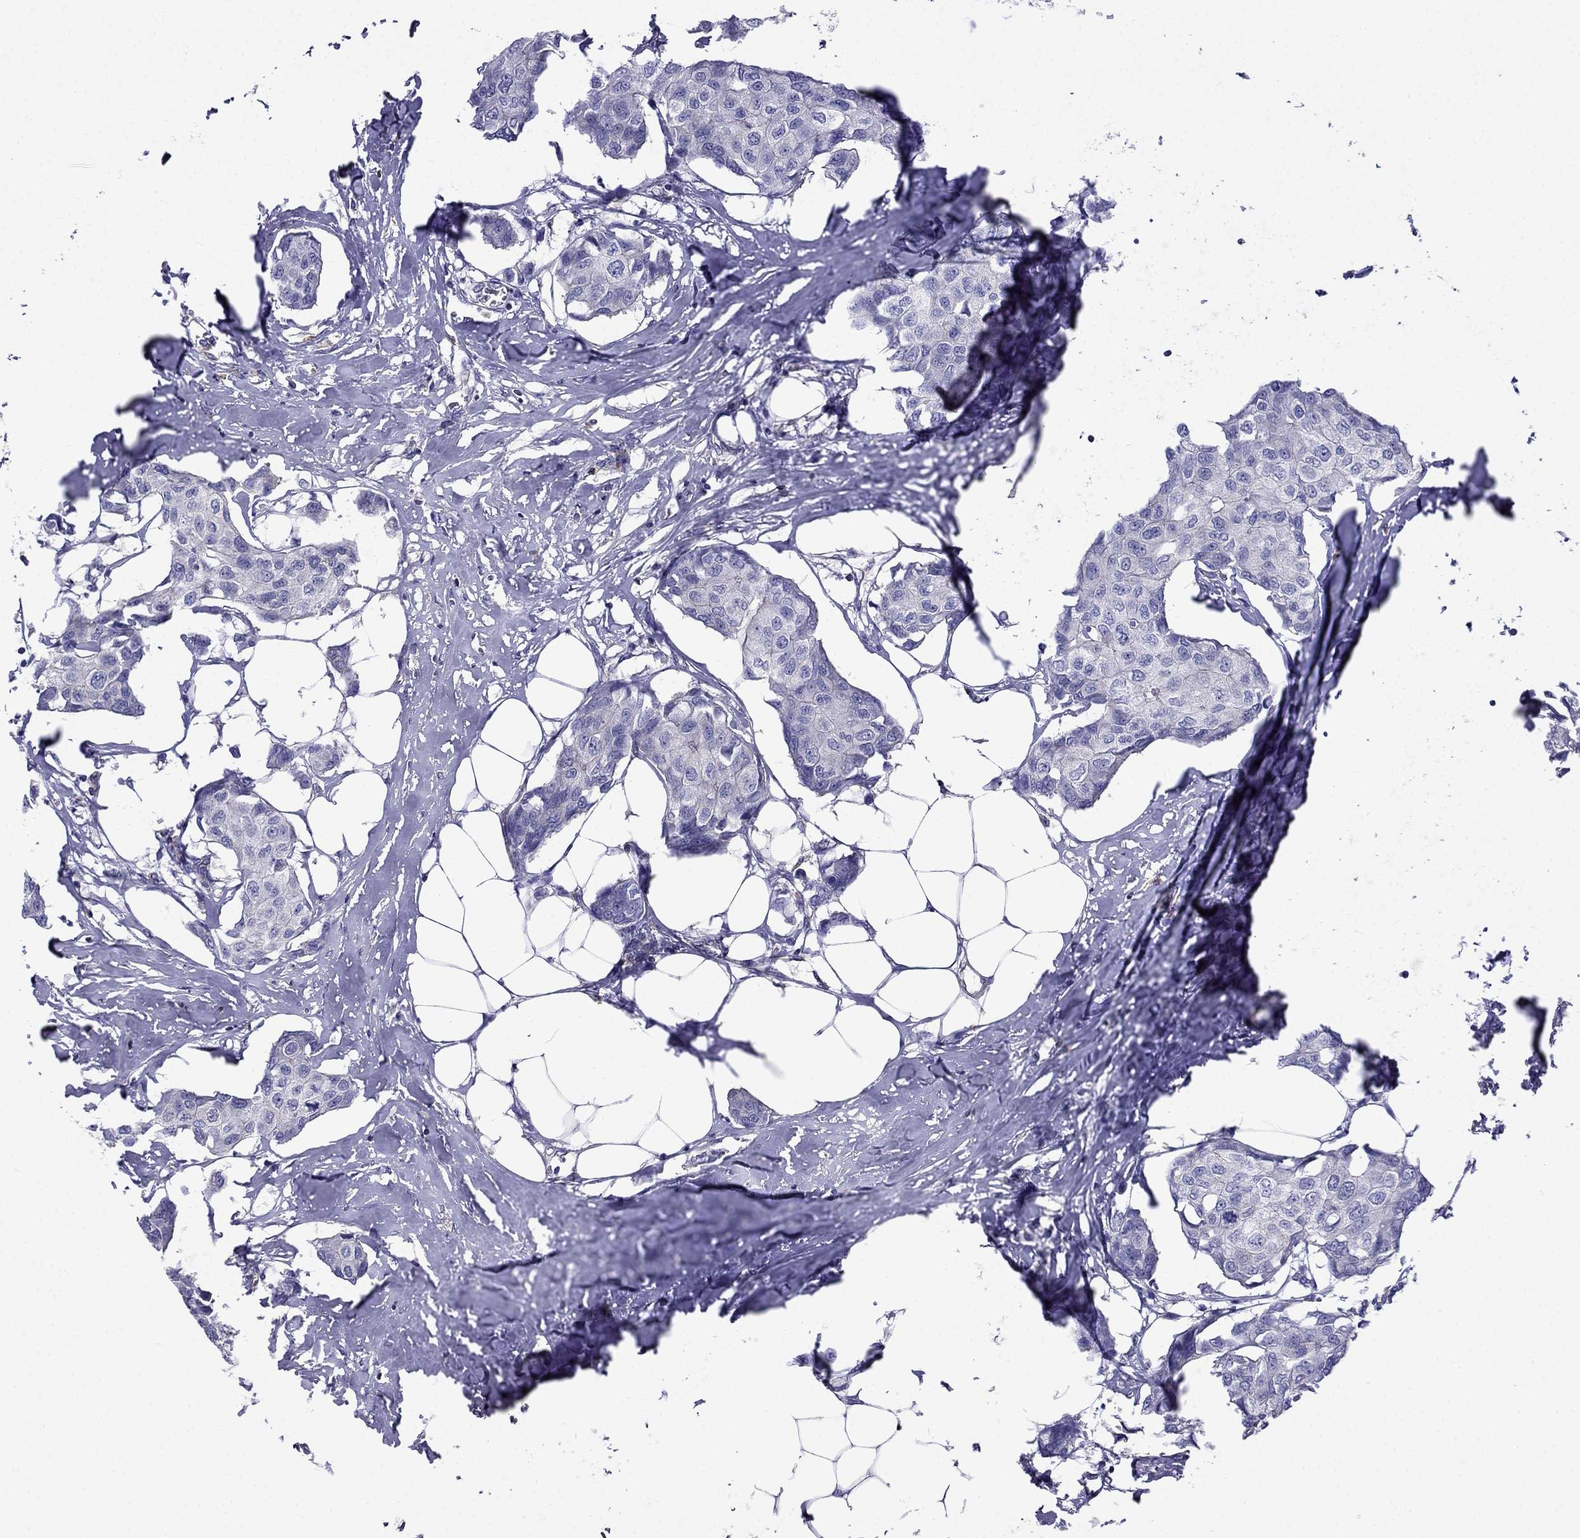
{"staining": {"intensity": "negative", "quantity": "none", "location": "none"}, "tissue": "breast cancer", "cell_type": "Tumor cells", "image_type": "cancer", "snomed": [{"axis": "morphology", "description": "Duct carcinoma"}, {"axis": "topography", "description": "Breast"}], "caption": "The histopathology image demonstrates no staining of tumor cells in breast cancer.", "gene": "GNAL", "patient": {"sex": "female", "age": 80}}